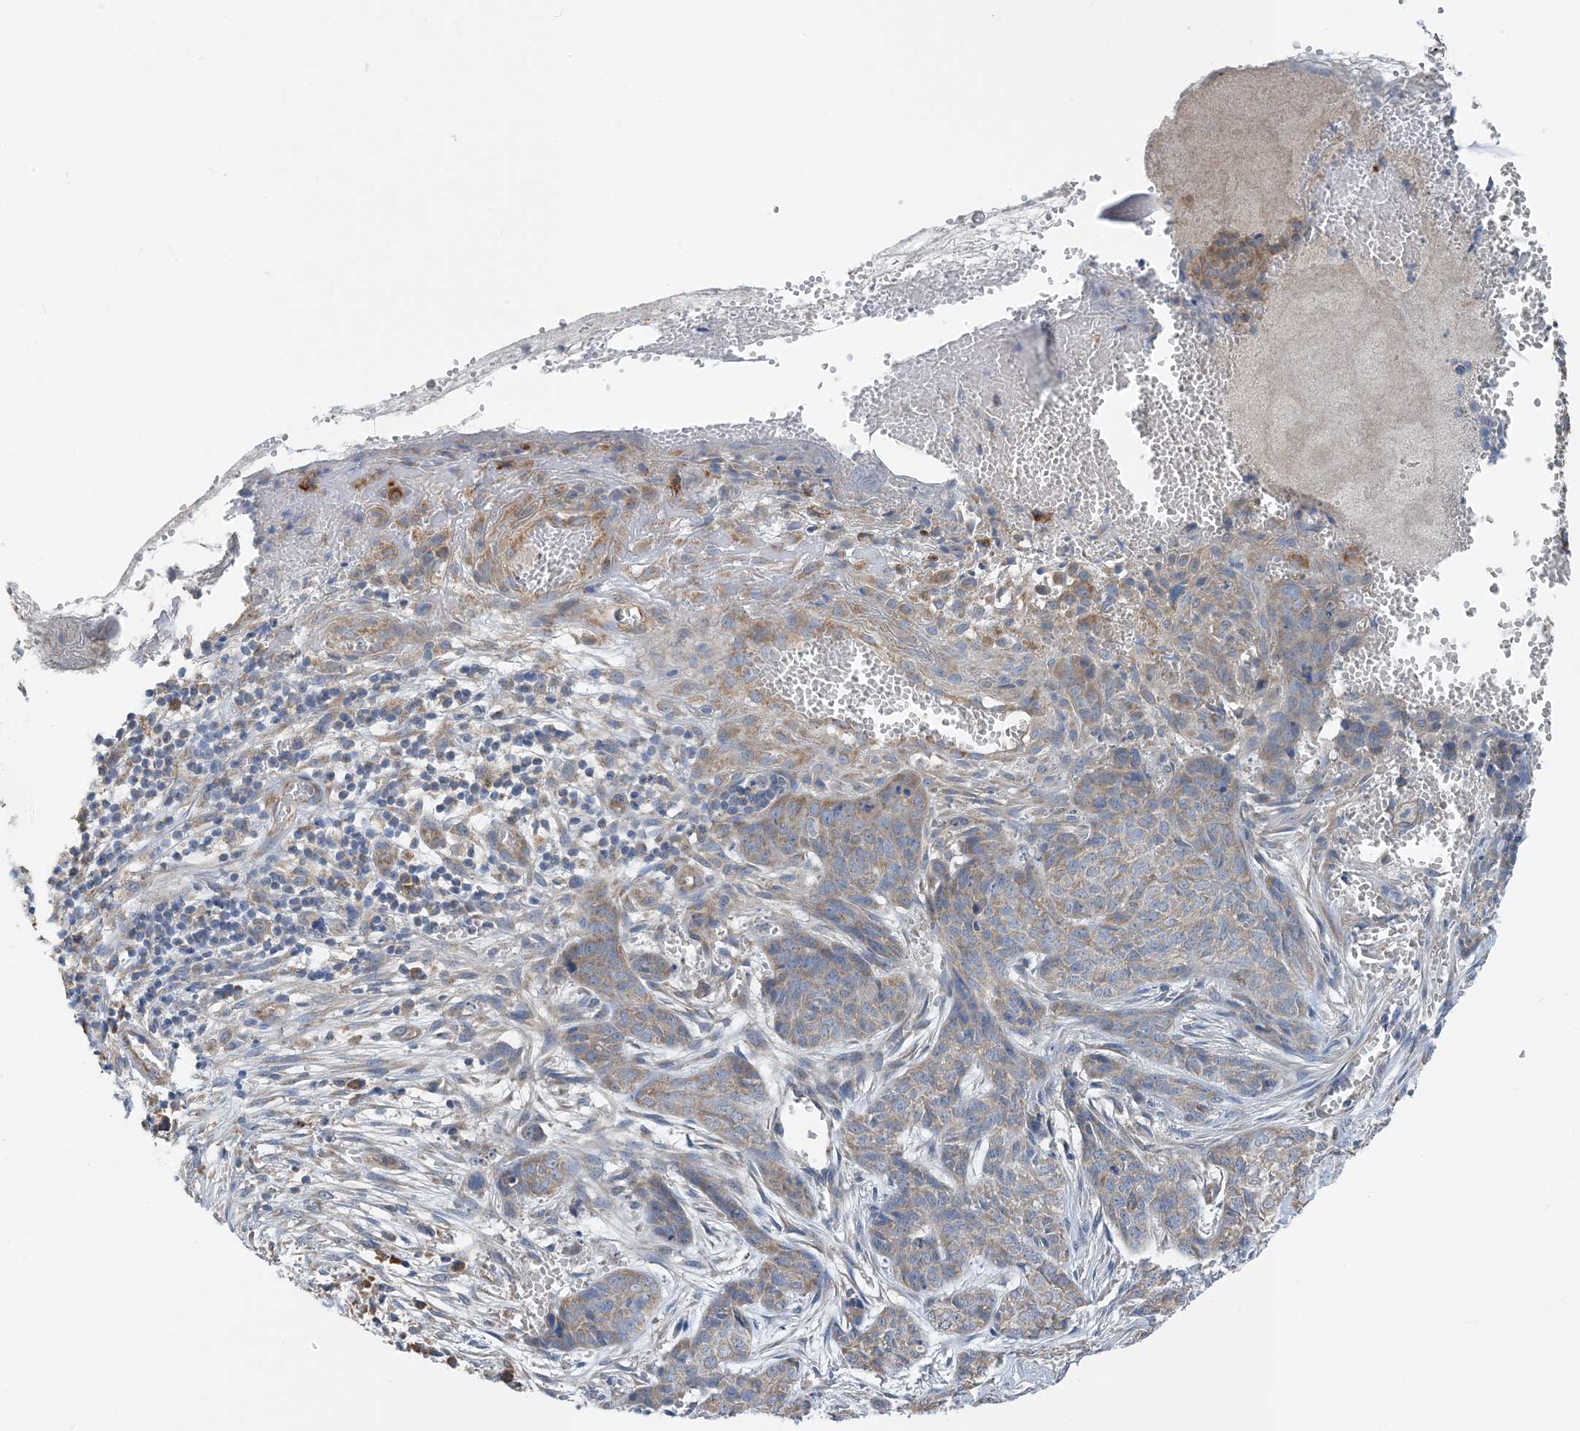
{"staining": {"intensity": "weak", "quantity": "<25%", "location": "cytoplasmic/membranous"}, "tissue": "skin cancer", "cell_type": "Tumor cells", "image_type": "cancer", "snomed": [{"axis": "morphology", "description": "Basal cell carcinoma"}, {"axis": "topography", "description": "Skin"}], "caption": "This is a histopathology image of immunohistochemistry (IHC) staining of skin cancer, which shows no staining in tumor cells. (Stains: DAB IHC with hematoxylin counter stain, Microscopy: brightfield microscopy at high magnification).", "gene": "DHX30", "patient": {"sex": "female", "age": 64}}